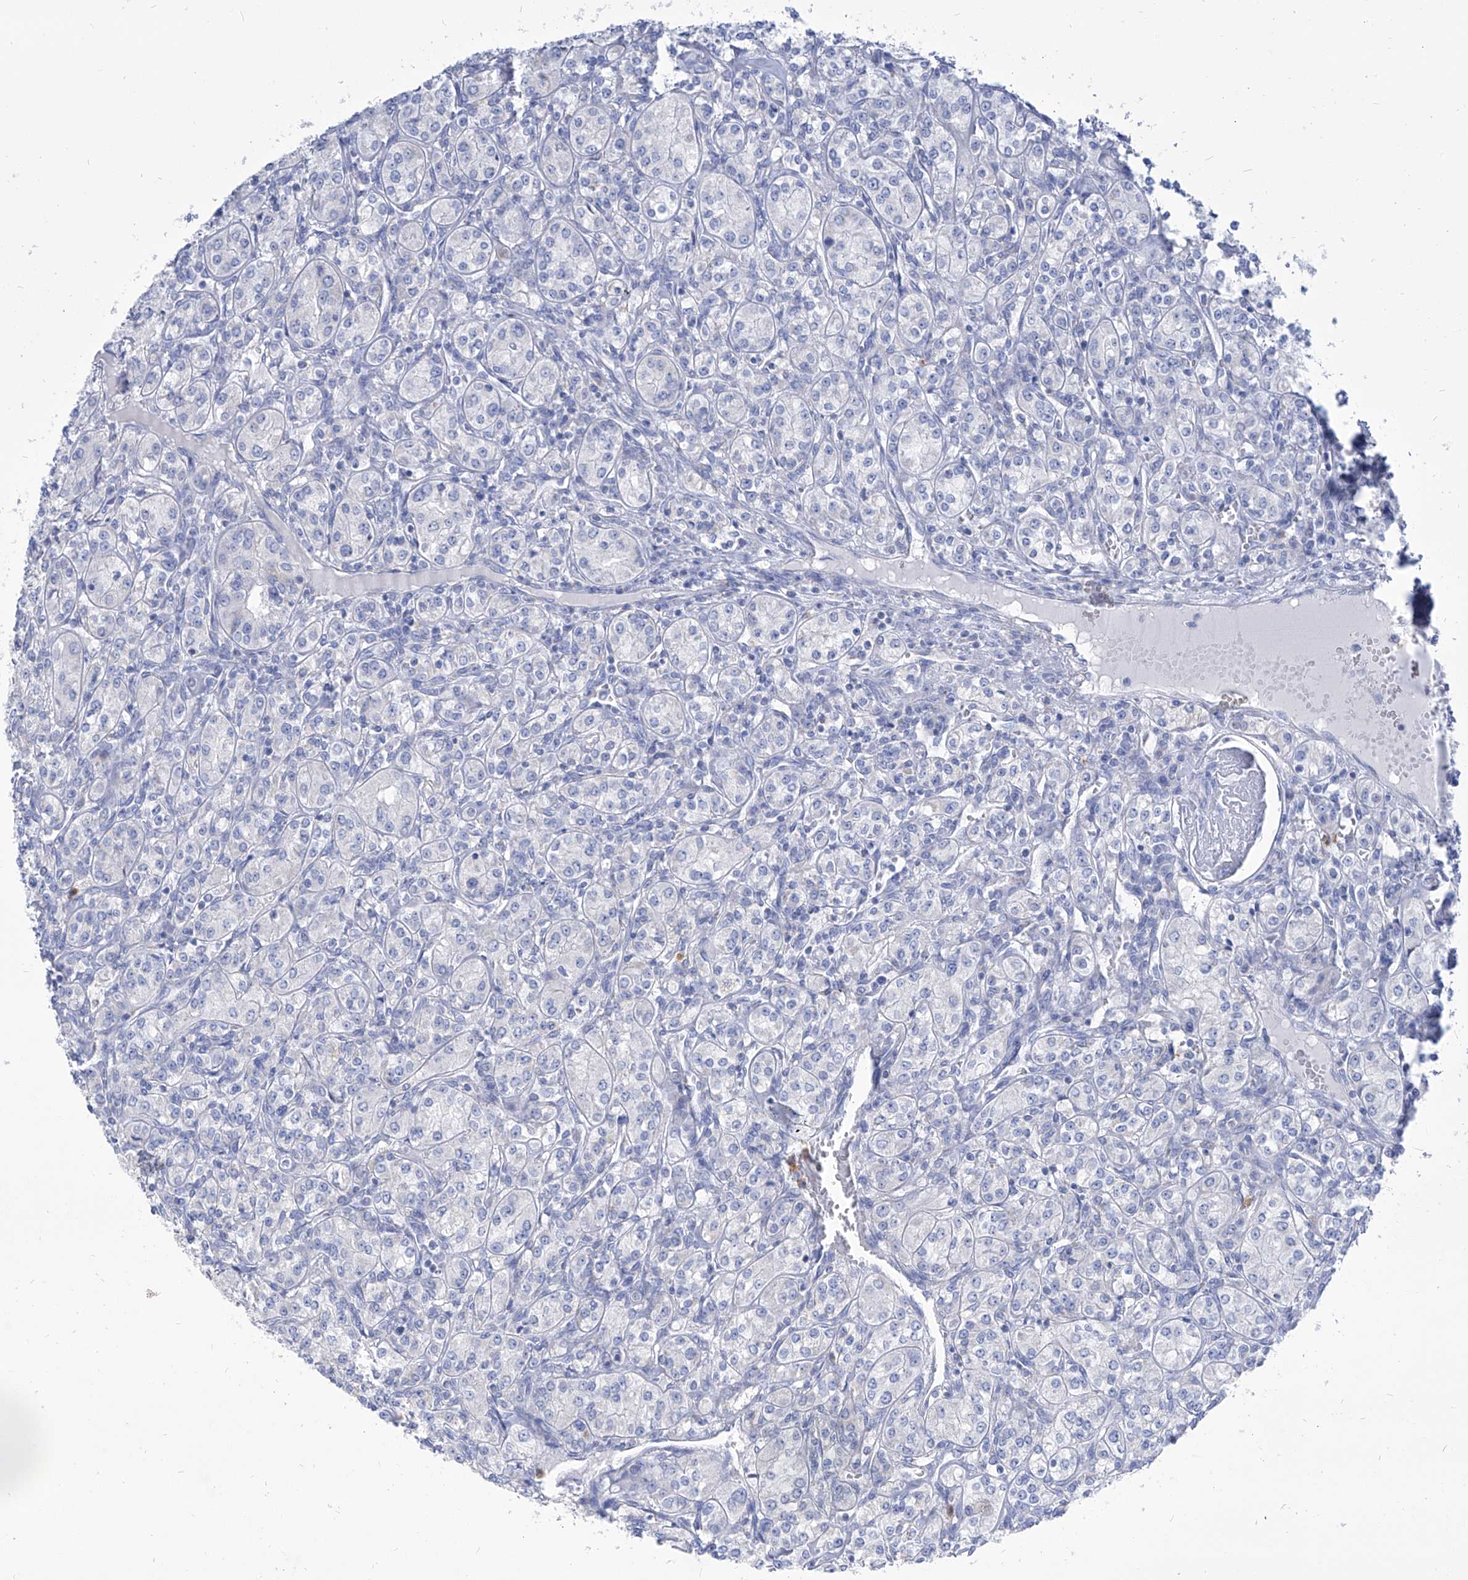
{"staining": {"intensity": "negative", "quantity": "none", "location": "none"}, "tissue": "renal cancer", "cell_type": "Tumor cells", "image_type": "cancer", "snomed": [{"axis": "morphology", "description": "Adenocarcinoma, NOS"}, {"axis": "topography", "description": "Kidney"}], "caption": "IHC photomicrograph of renal adenocarcinoma stained for a protein (brown), which demonstrates no staining in tumor cells.", "gene": "COQ3", "patient": {"sex": "male", "age": 77}}